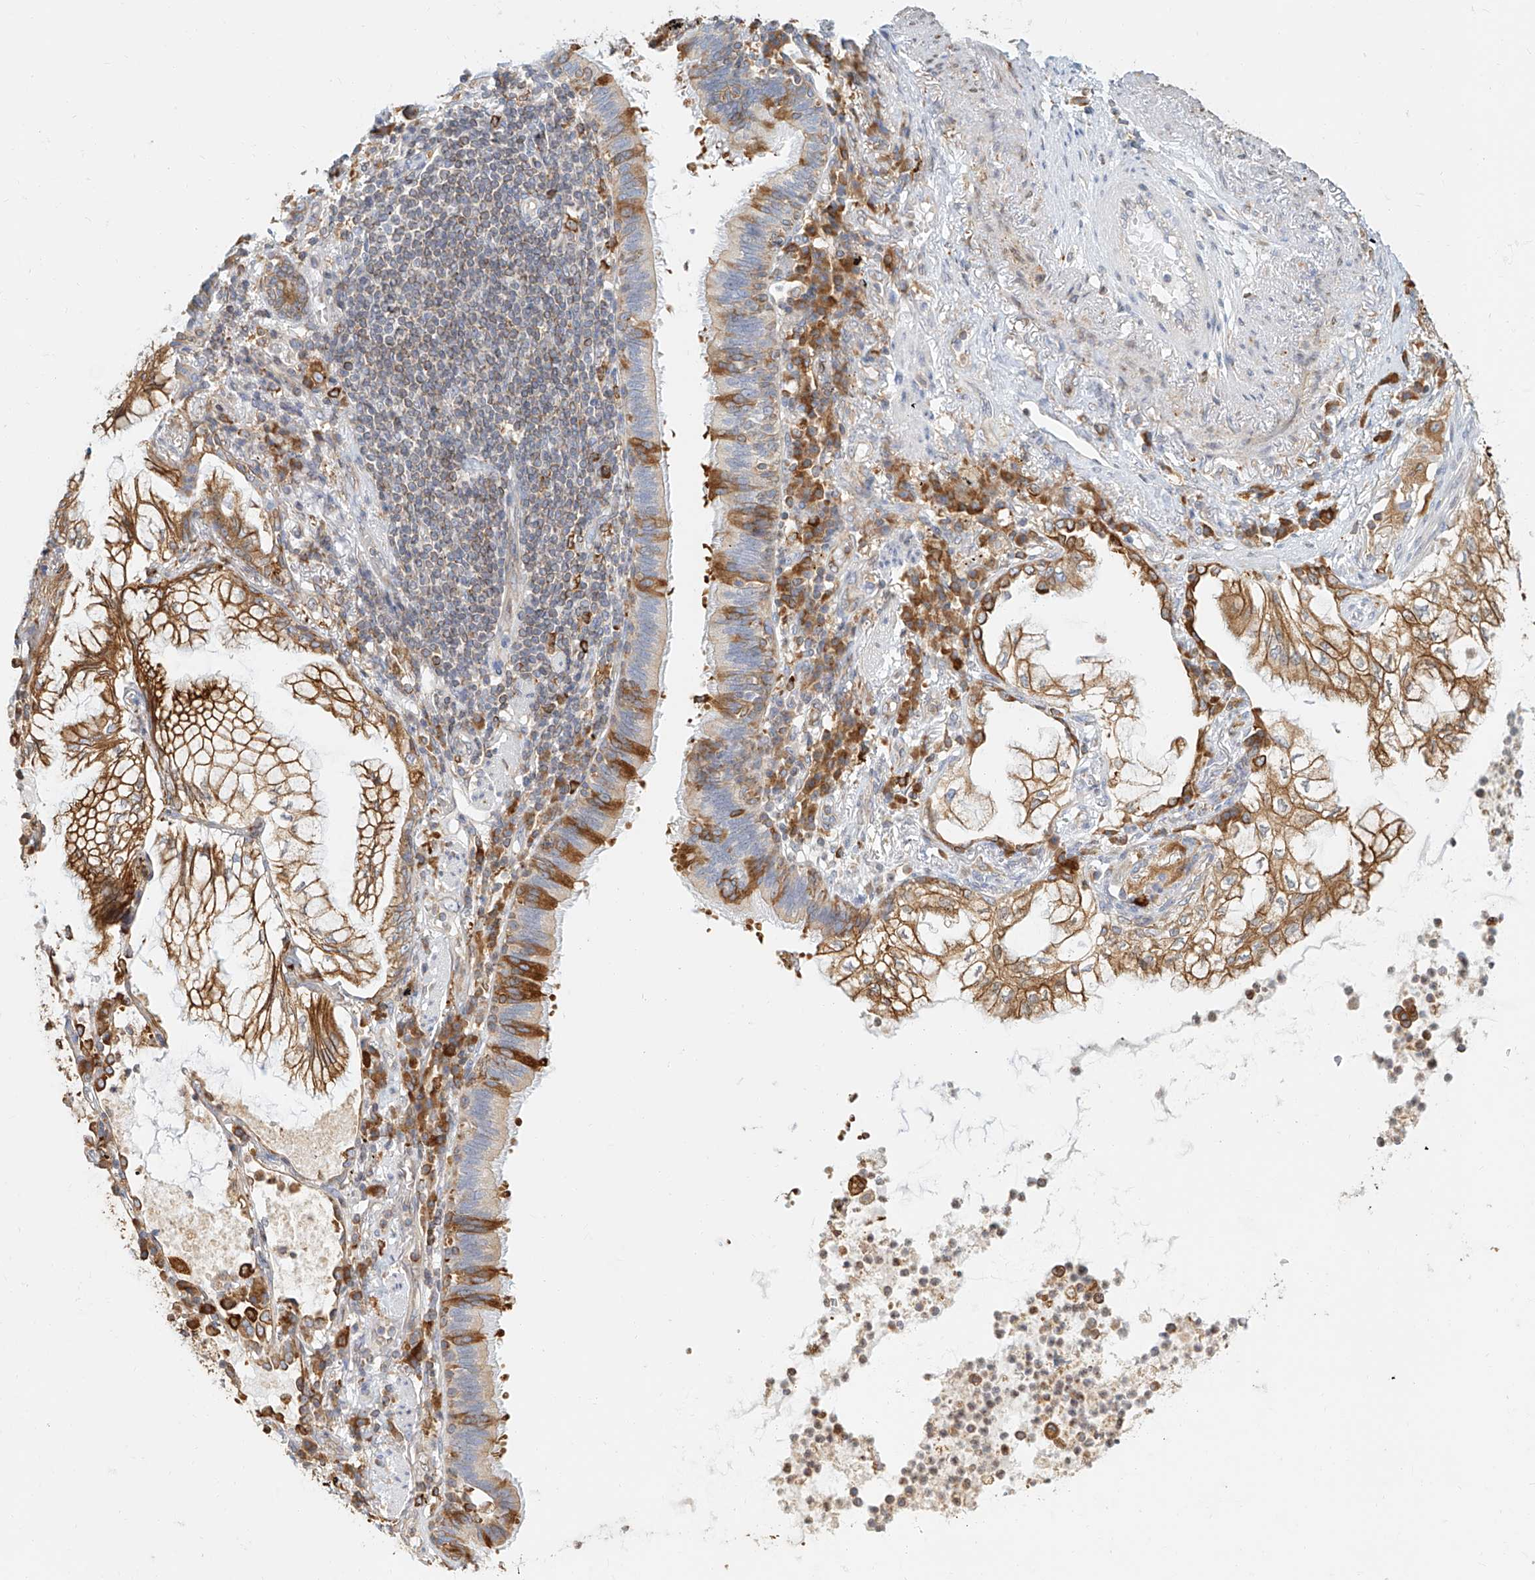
{"staining": {"intensity": "moderate", "quantity": ">75%", "location": "cytoplasmic/membranous"}, "tissue": "lung cancer", "cell_type": "Tumor cells", "image_type": "cancer", "snomed": [{"axis": "morphology", "description": "Adenocarcinoma, NOS"}, {"axis": "topography", "description": "Lung"}], "caption": "Lung cancer (adenocarcinoma) stained for a protein (brown) shows moderate cytoplasmic/membranous positive expression in approximately >75% of tumor cells.", "gene": "DHRS7", "patient": {"sex": "female", "age": 70}}